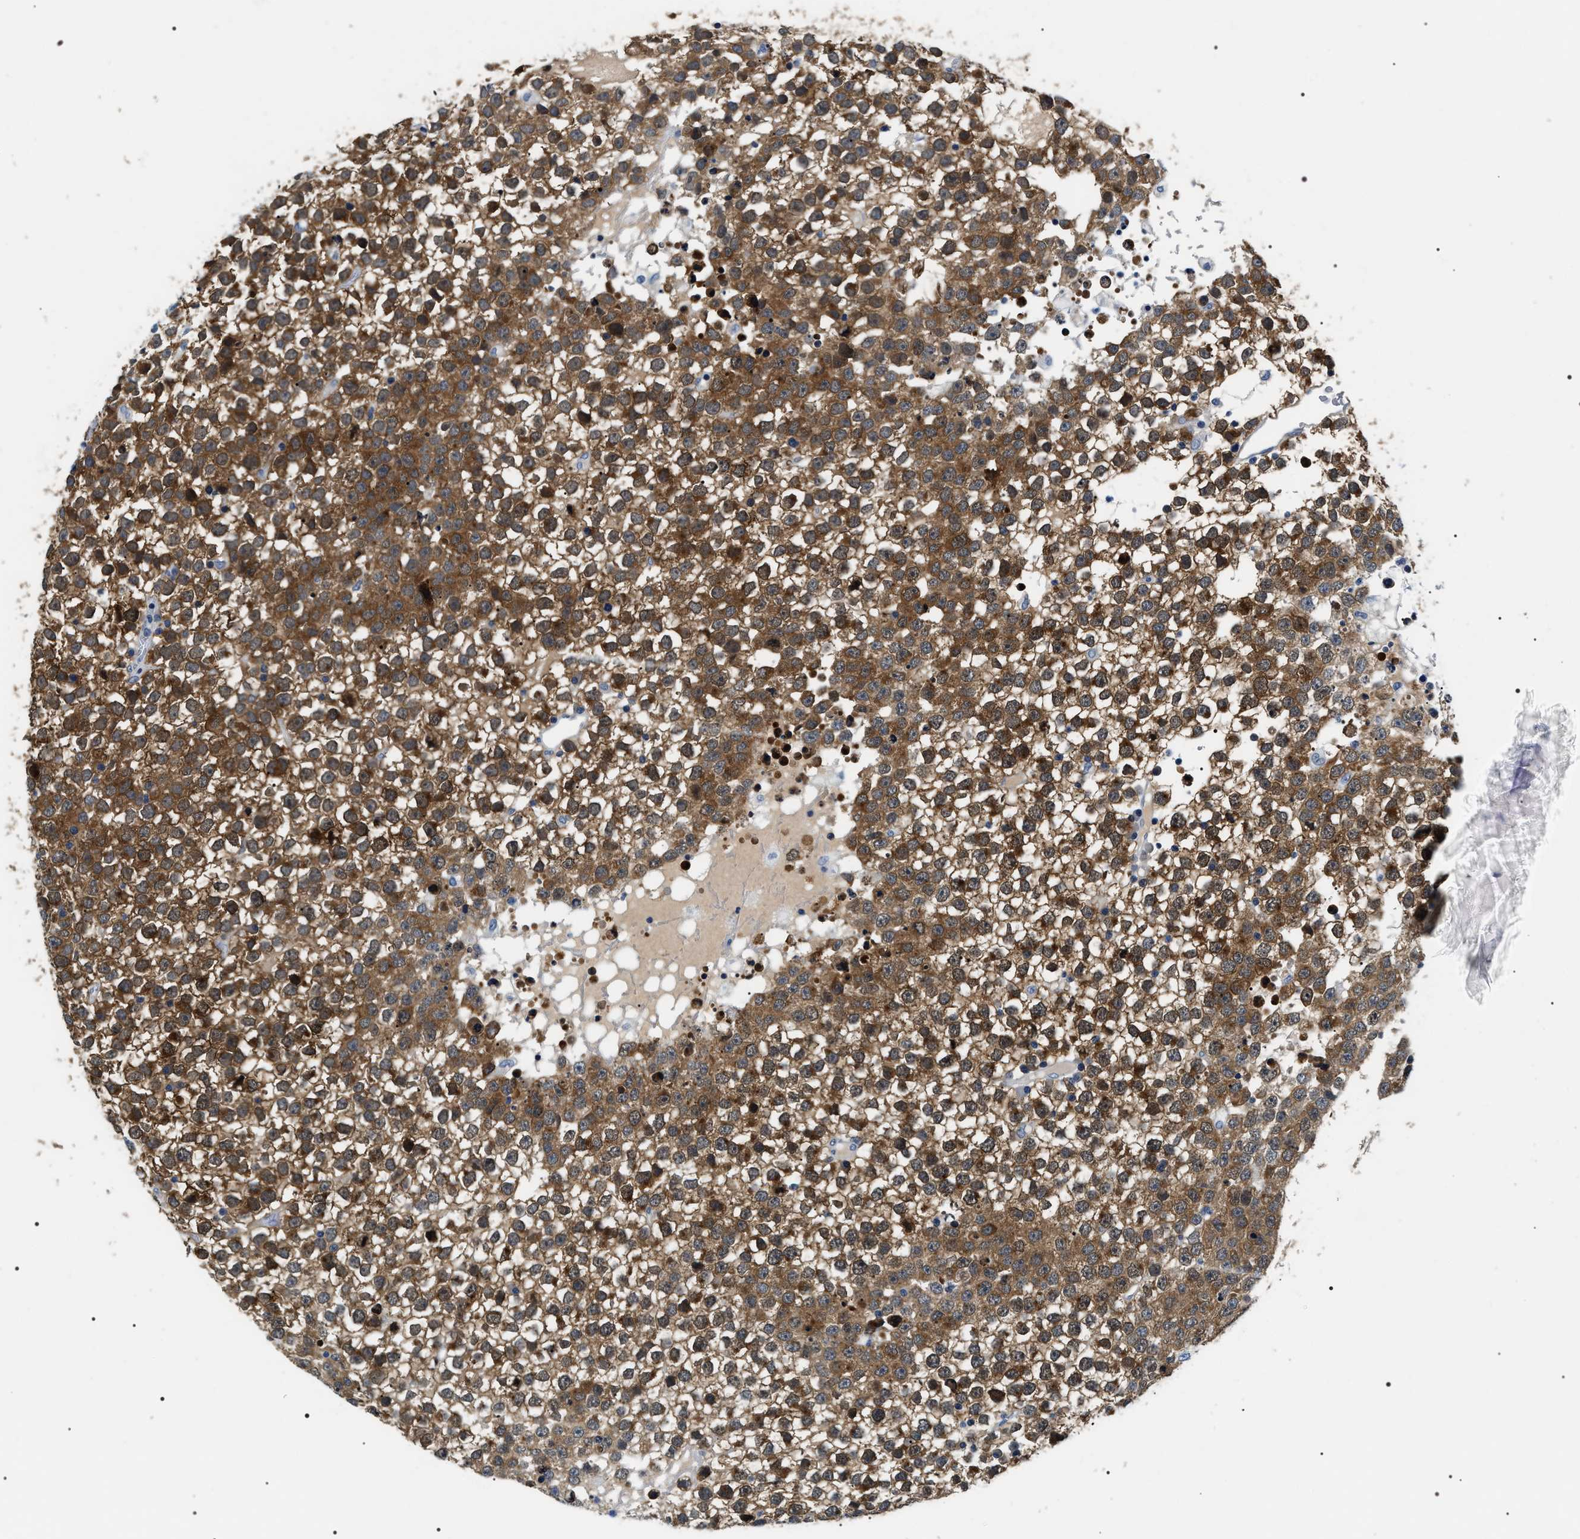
{"staining": {"intensity": "strong", "quantity": ">75%", "location": "cytoplasmic/membranous"}, "tissue": "testis cancer", "cell_type": "Tumor cells", "image_type": "cancer", "snomed": [{"axis": "morphology", "description": "Seminoma, NOS"}, {"axis": "topography", "description": "Testis"}], "caption": "The micrograph displays staining of testis seminoma, revealing strong cytoplasmic/membranous protein staining (brown color) within tumor cells.", "gene": "BAG2", "patient": {"sex": "male", "age": 65}}